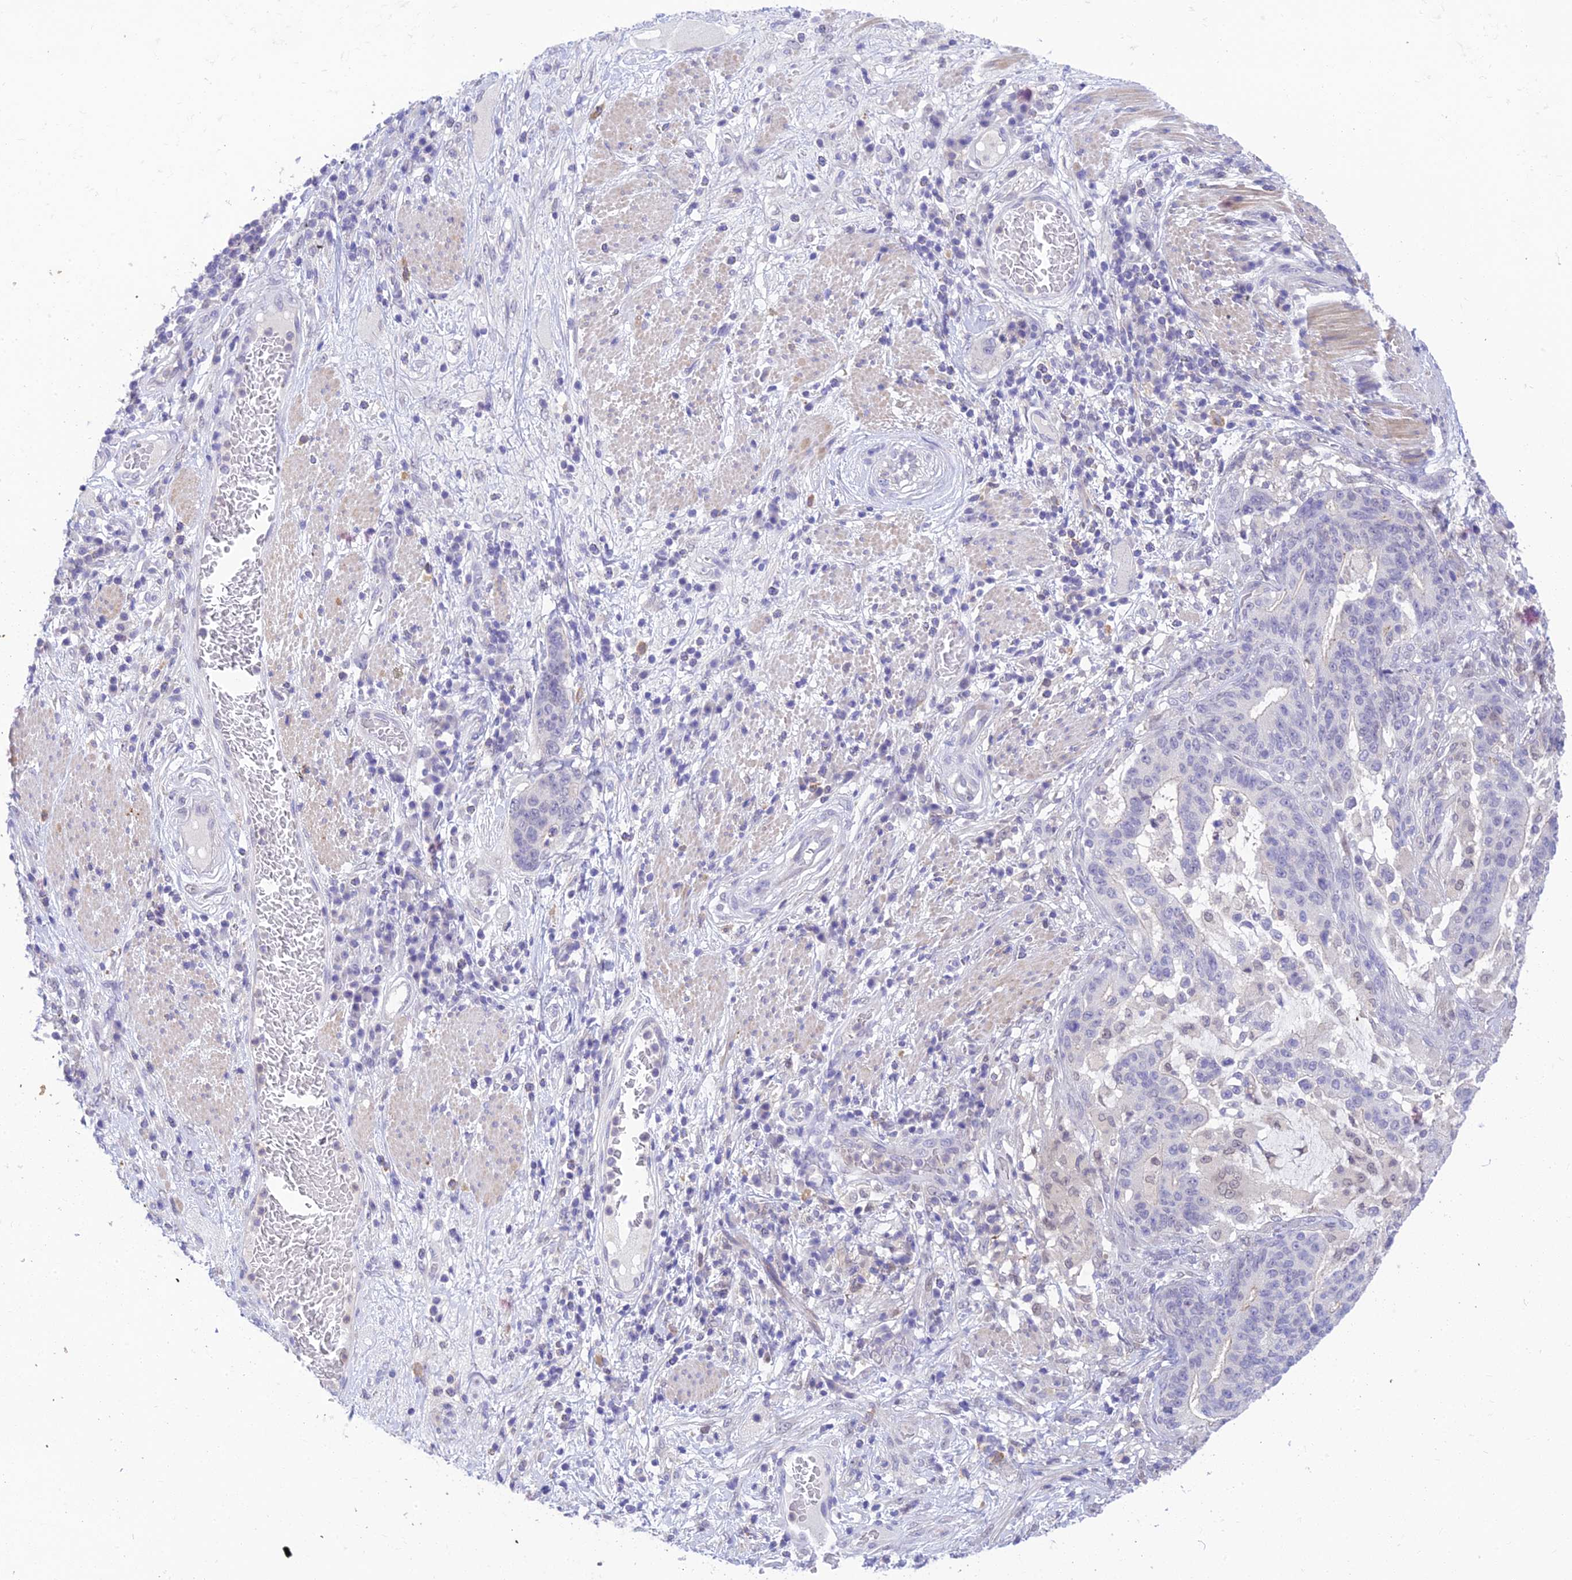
{"staining": {"intensity": "negative", "quantity": "none", "location": "none"}, "tissue": "stomach cancer", "cell_type": "Tumor cells", "image_type": "cancer", "snomed": [{"axis": "morphology", "description": "Normal tissue, NOS"}, {"axis": "morphology", "description": "Adenocarcinoma, NOS"}, {"axis": "topography", "description": "Stomach"}], "caption": "An immunohistochemistry (IHC) histopathology image of stomach adenocarcinoma is shown. There is no staining in tumor cells of stomach adenocarcinoma. (DAB (3,3'-diaminobenzidine) immunohistochemistry (IHC) with hematoxylin counter stain).", "gene": "BMT2", "patient": {"sex": "female", "age": 64}}